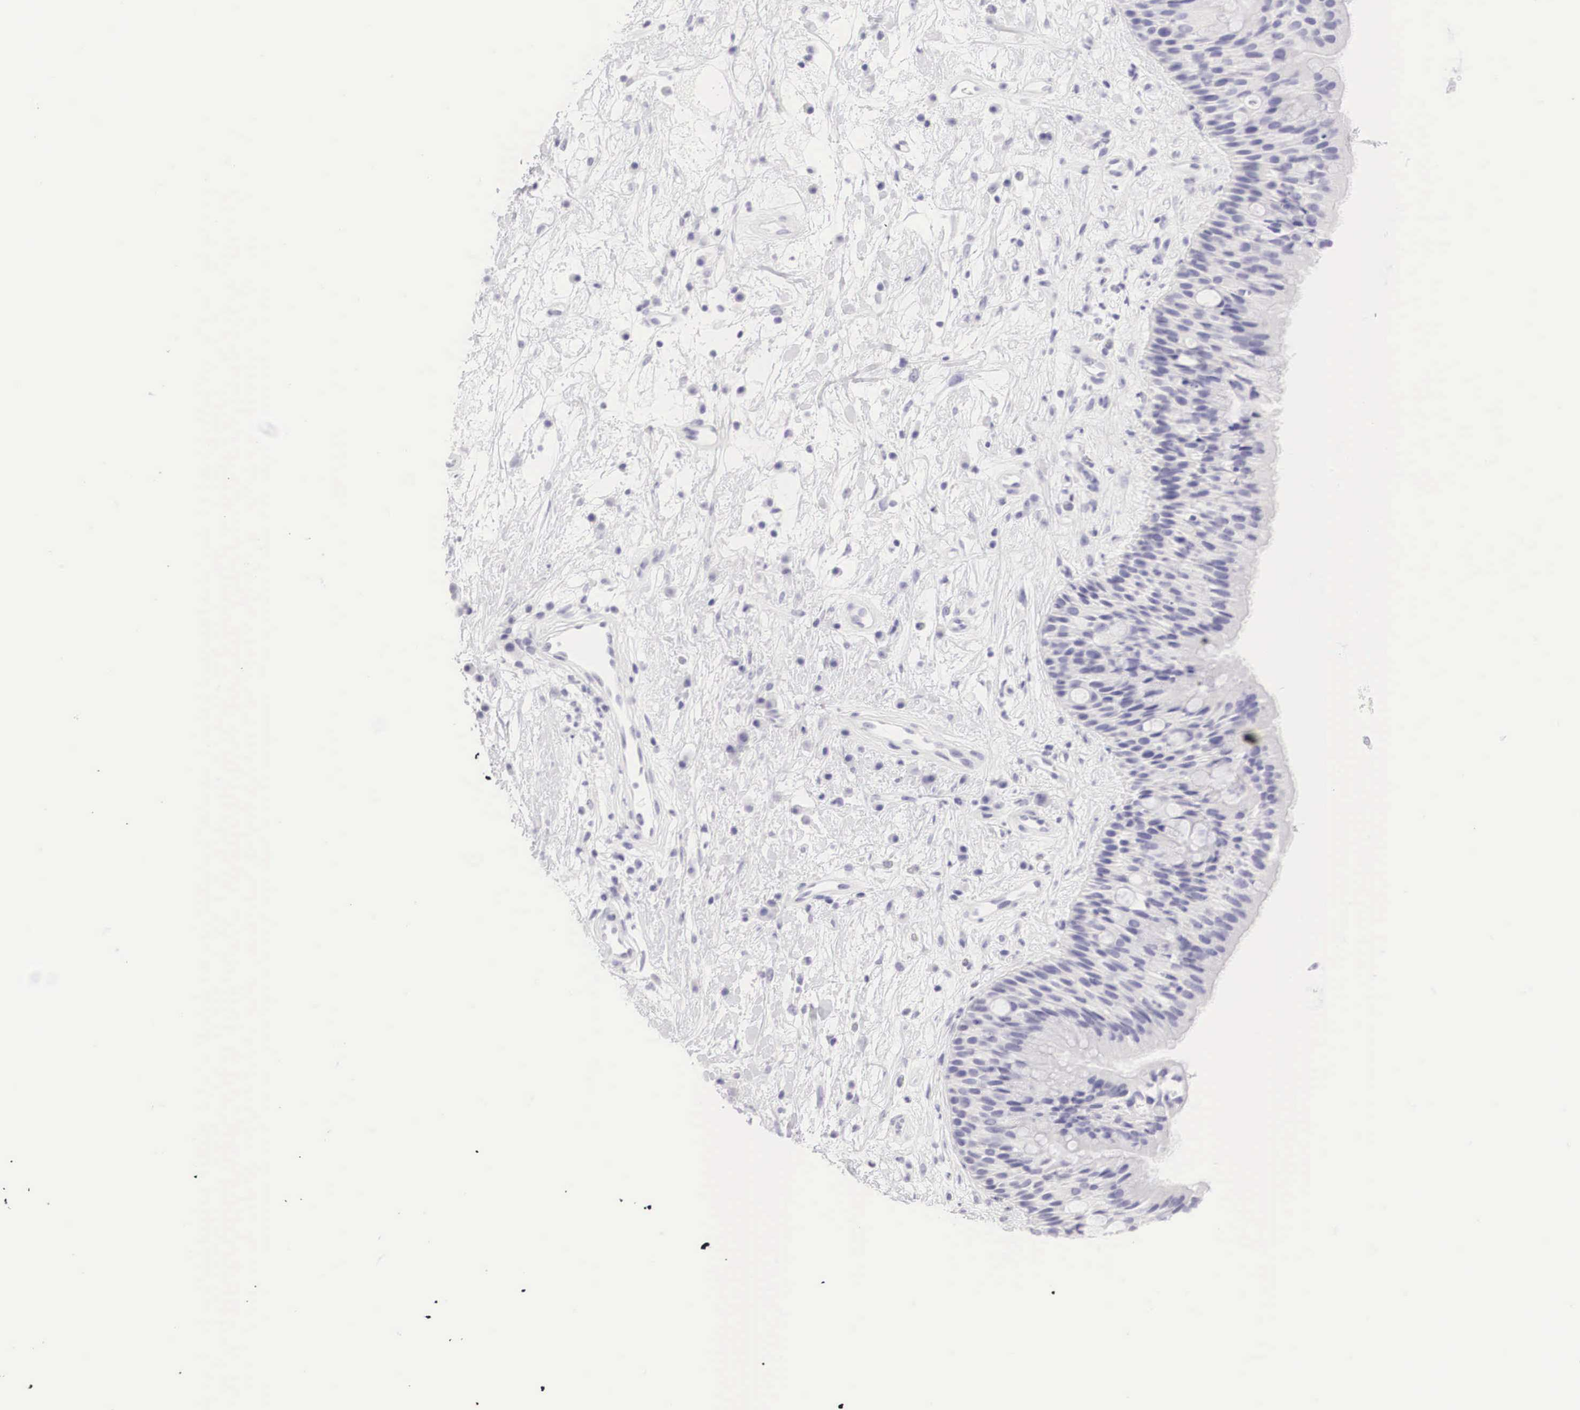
{"staining": {"intensity": "negative", "quantity": "none", "location": "none"}, "tissue": "nasopharynx", "cell_type": "Respiratory epithelial cells", "image_type": "normal", "snomed": [{"axis": "morphology", "description": "Normal tissue, NOS"}, {"axis": "topography", "description": "Nasopharynx"}], "caption": "A high-resolution image shows IHC staining of normal nasopharynx, which displays no significant positivity in respiratory epithelial cells.", "gene": "TYR", "patient": {"sex": "male", "age": 13}}